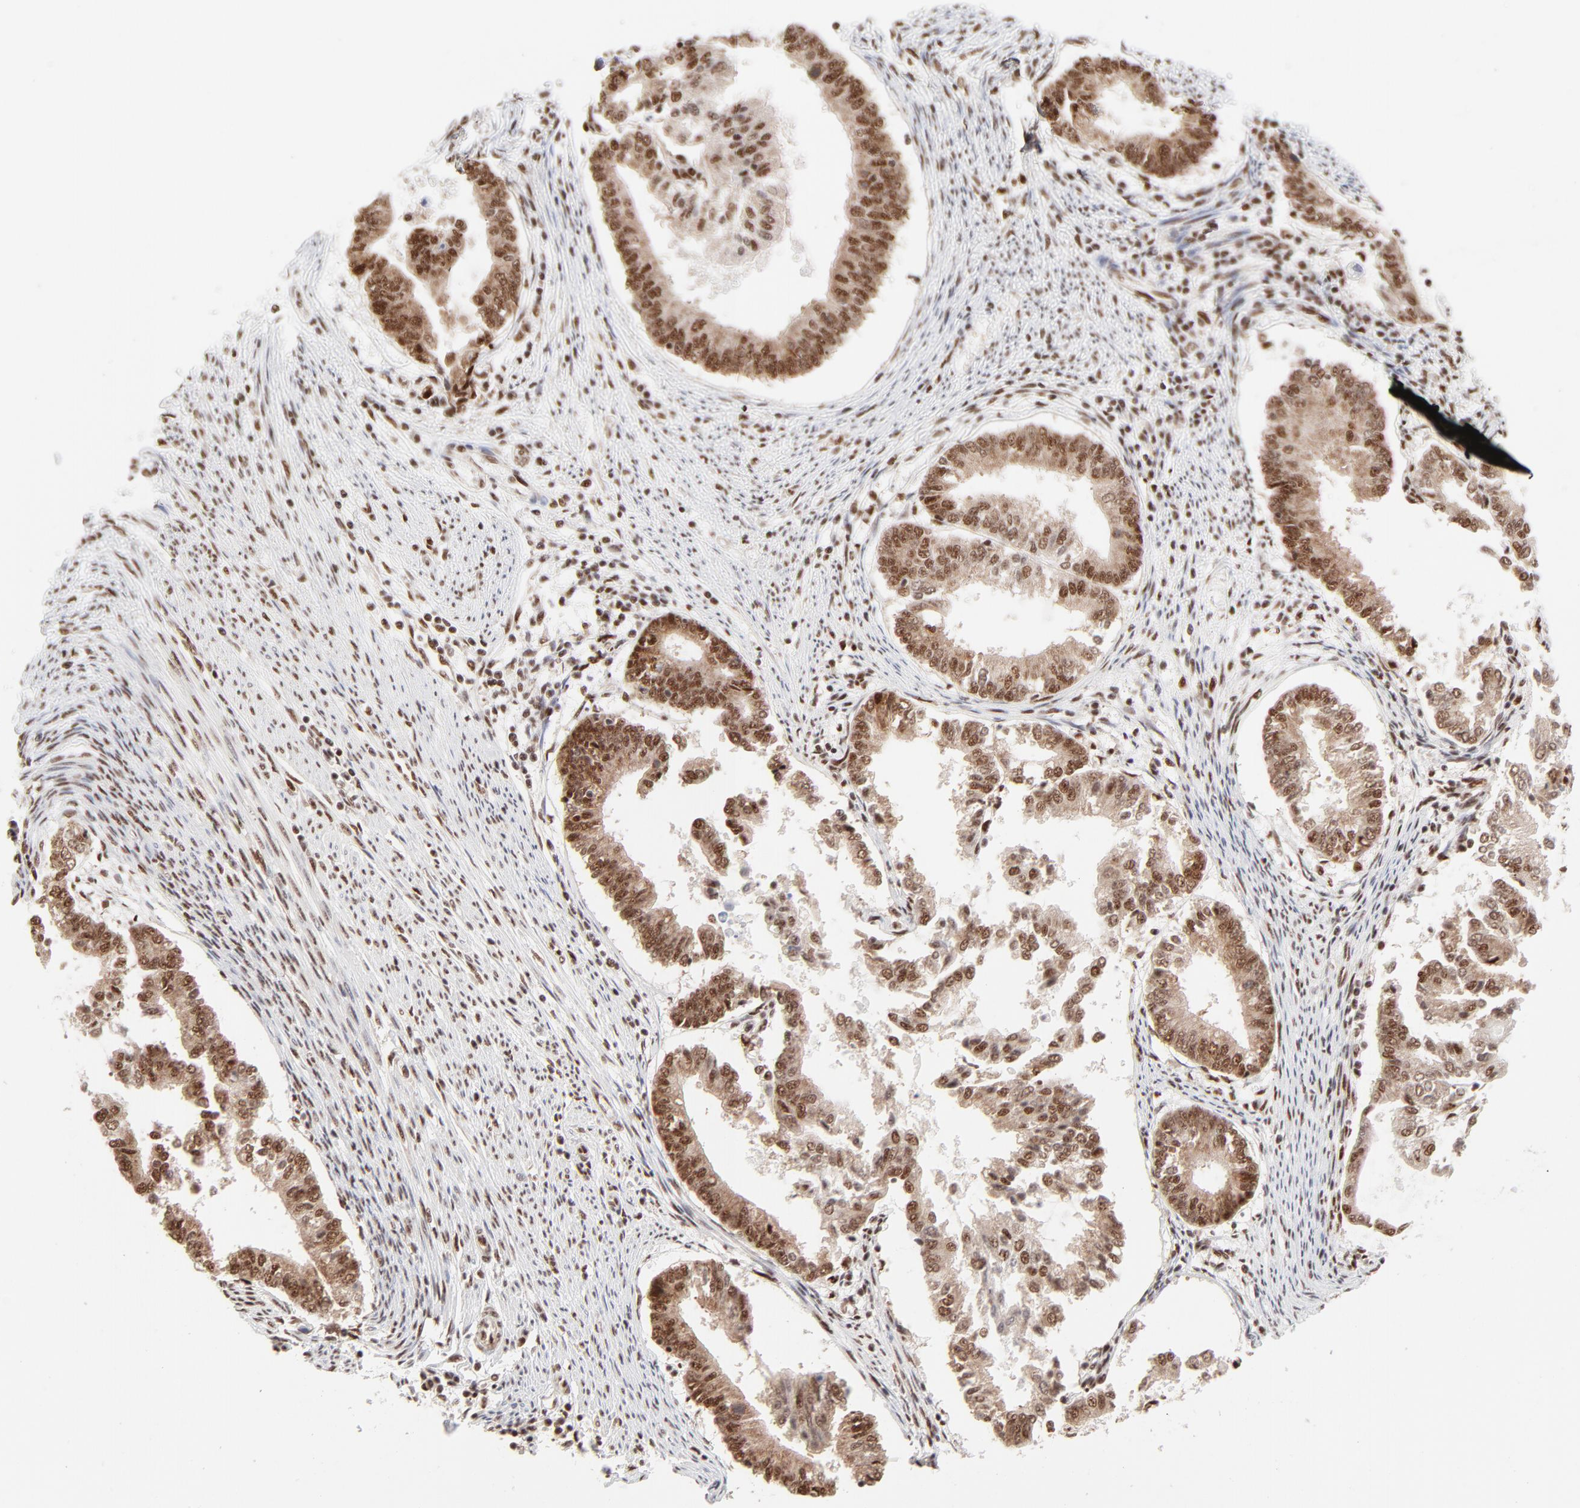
{"staining": {"intensity": "moderate", "quantity": ">75%", "location": "nuclear"}, "tissue": "endometrial cancer", "cell_type": "Tumor cells", "image_type": "cancer", "snomed": [{"axis": "morphology", "description": "Adenocarcinoma, NOS"}, {"axis": "topography", "description": "Endometrium"}], "caption": "Protein expression by immunohistochemistry displays moderate nuclear staining in about >75% of tumor cells in endometrial cancer (adenocarcinoma).", "gene": "TARDBP", "patient": {"sex": "female", "age": 63}}